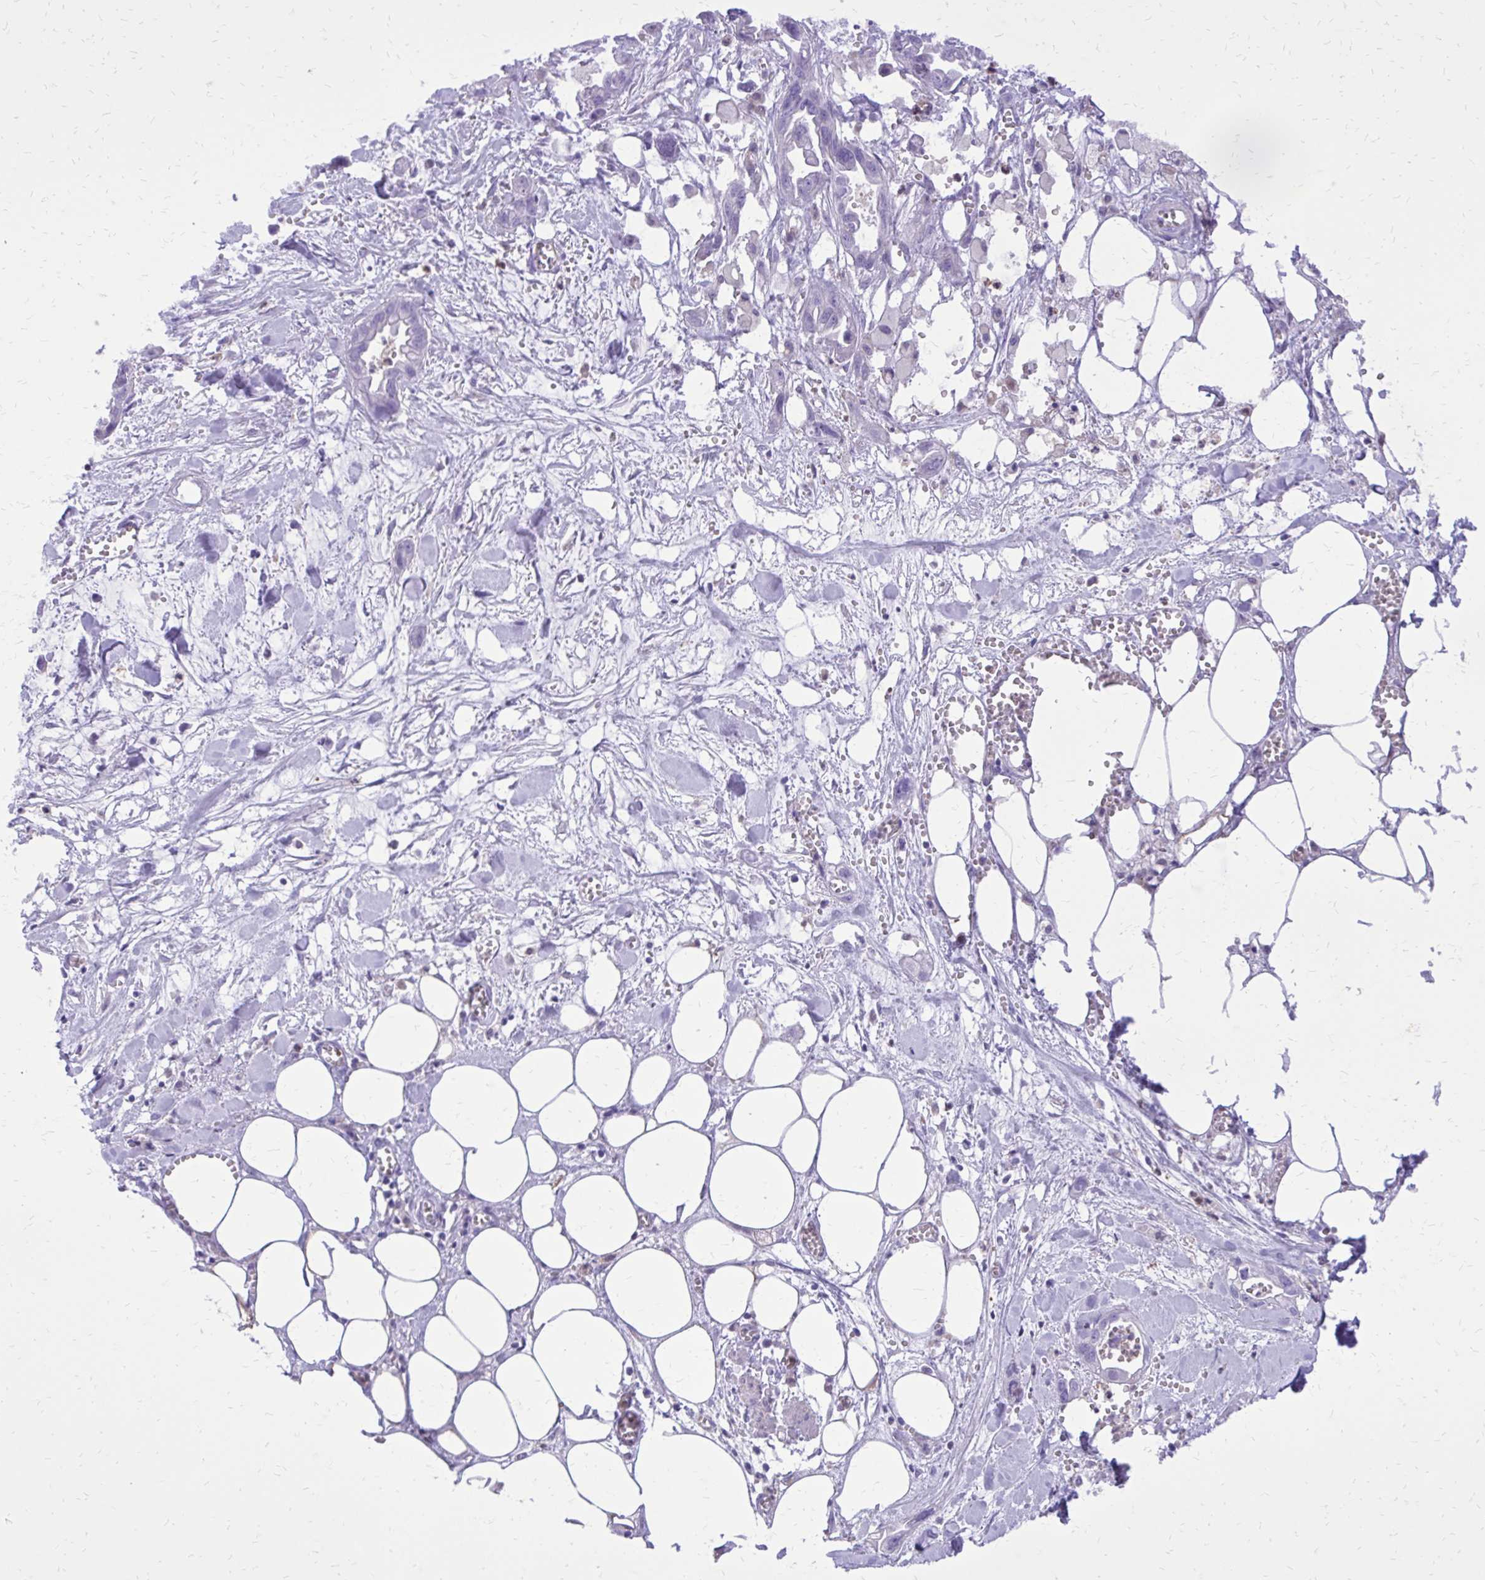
{"staining": {"intensity": "negative", "quantity": "none", "location": "none"}, "tissue": "pancreatic cancer", "cell_type": "Tumor cells", "image_type": "cancer", "snomed": [{"axis": "morphology", "description": "Adenocarcinoma, NOS"}, {"axis": "topography", "description": "Pancreas"}], "caption": "Human pancreatic cancer stained for a protein using IHC displays no positivity in tumor cells.", "gene": "CAT", "patient": {"sex": "female", "age": 73}}